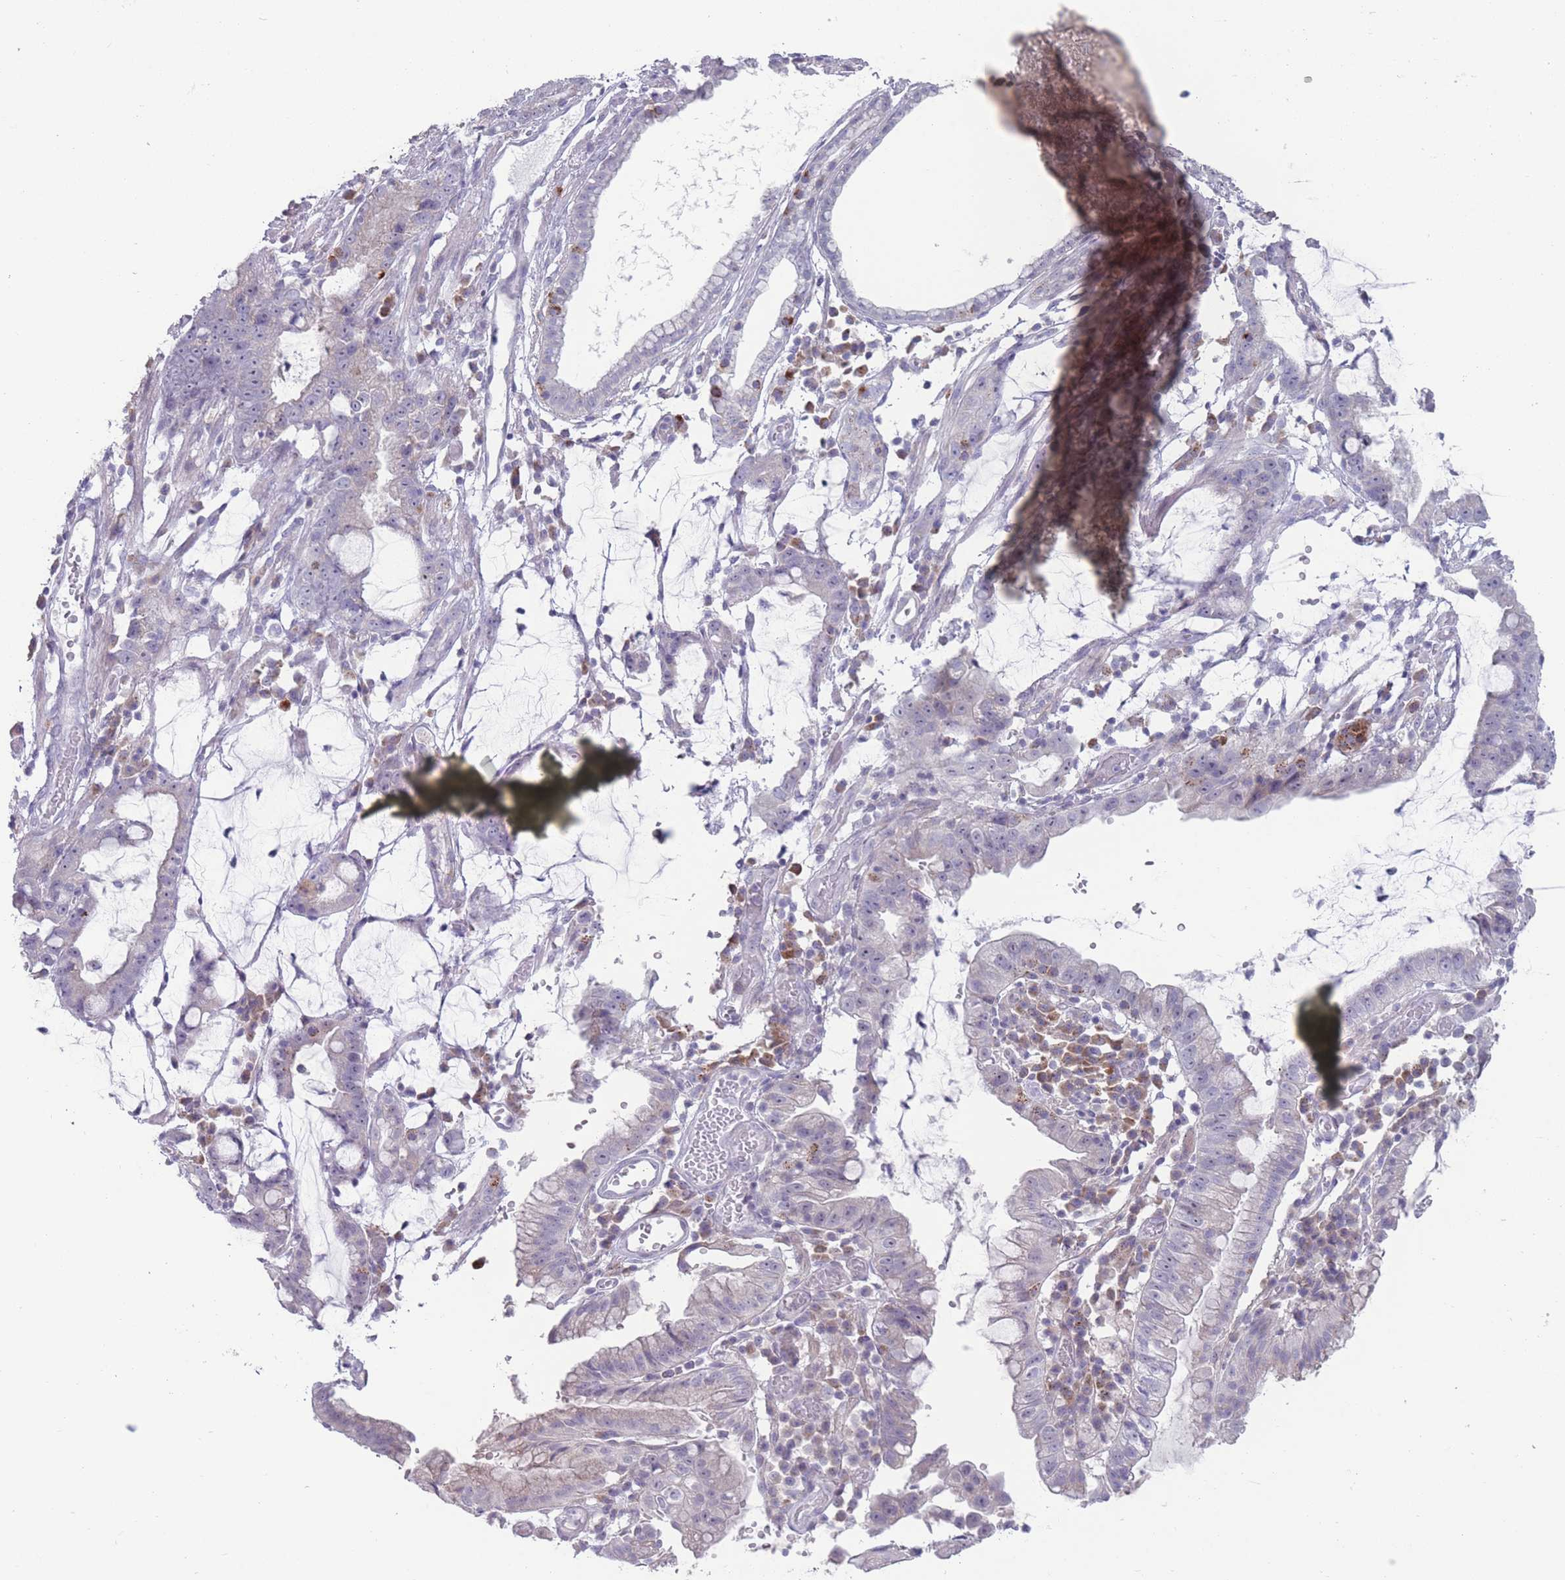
{"staining": {"intensity": "negative", "quantity": "none", "location": "none"}, "tissue": "stomach cancer", "cell_type": "Tumor cells", "image_type": "cancer", "snomed": [{"axis": "morphology", "description": "Adenocarcinoma, NOS"}, {"axis": "topography", "description": "Stomach"}], "caption": "Immunohistochemistry (IHC) histopathology image of stomach cancer stained for a protein (brown), which displays no staining in tumor cells. Nuclei are stained in blue.", "gene": "PAIP2B", "patient": {"sex": "male", "age": 55}}